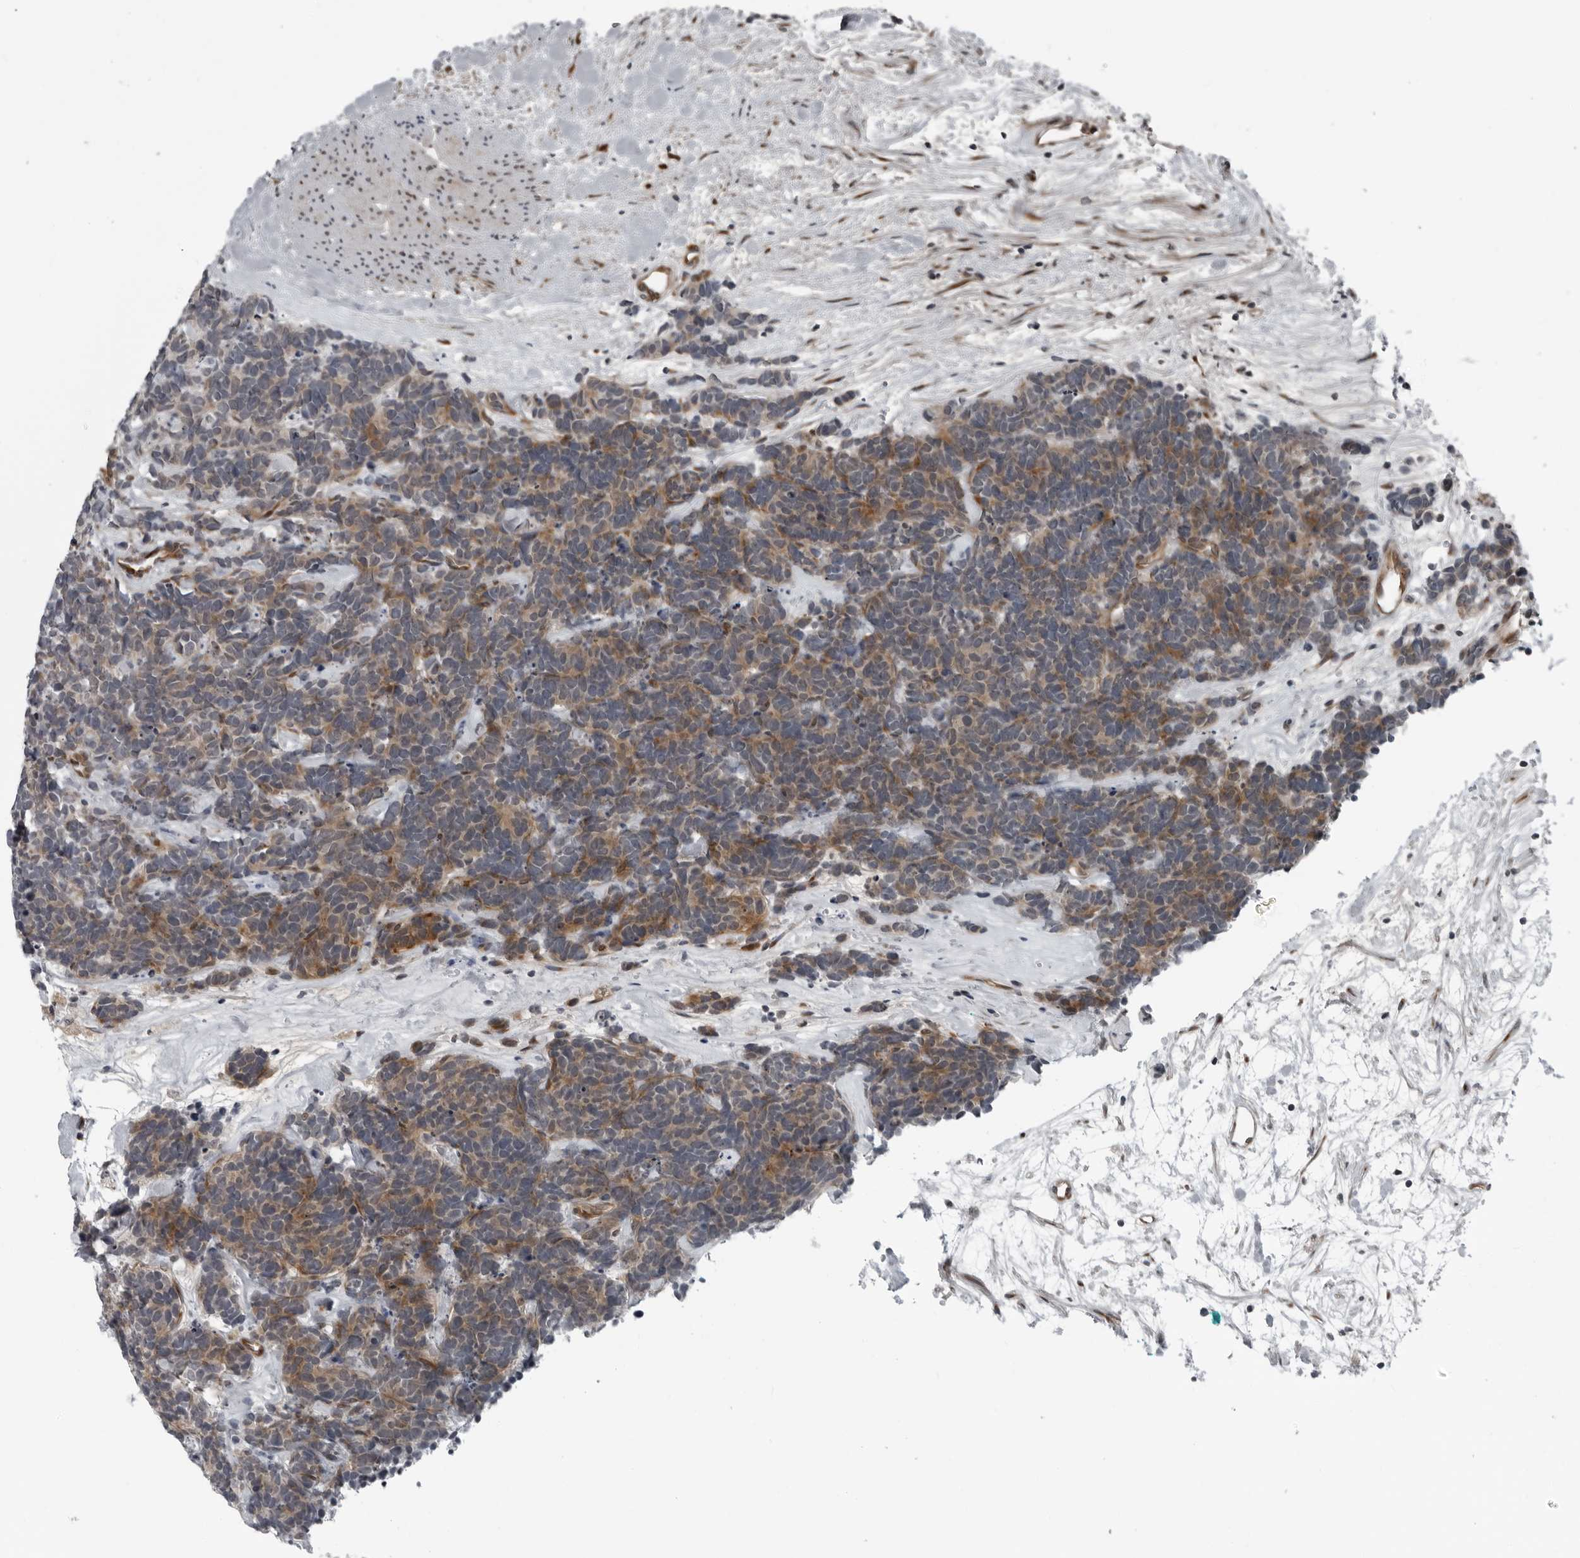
{"staining": {"intensity": "weak", "quantity": ">75%", "location": "cytoplasmic/membranous"}, "tissue": "carcinoid", "cell_type": "Tumor cells", "image_type": "cancer", "snomed": [{"axis": "morphology", "description": "Carcinoma, NOS"}, {"axis": "morphology", "description": "Carcinoid, malignant, NOS"}, {"axis": "topography", "description": "Urinary bladder"}], "caption": "Carcinoid stained with immunohistochemistry shows weak cytoplasmic/membranous positivity in approximately >75% of tumor cells. (IHC, brightfield microscopy, high magnification).", "gene": "FAM102B", "patient": {"sex": "male", "age": 57}}